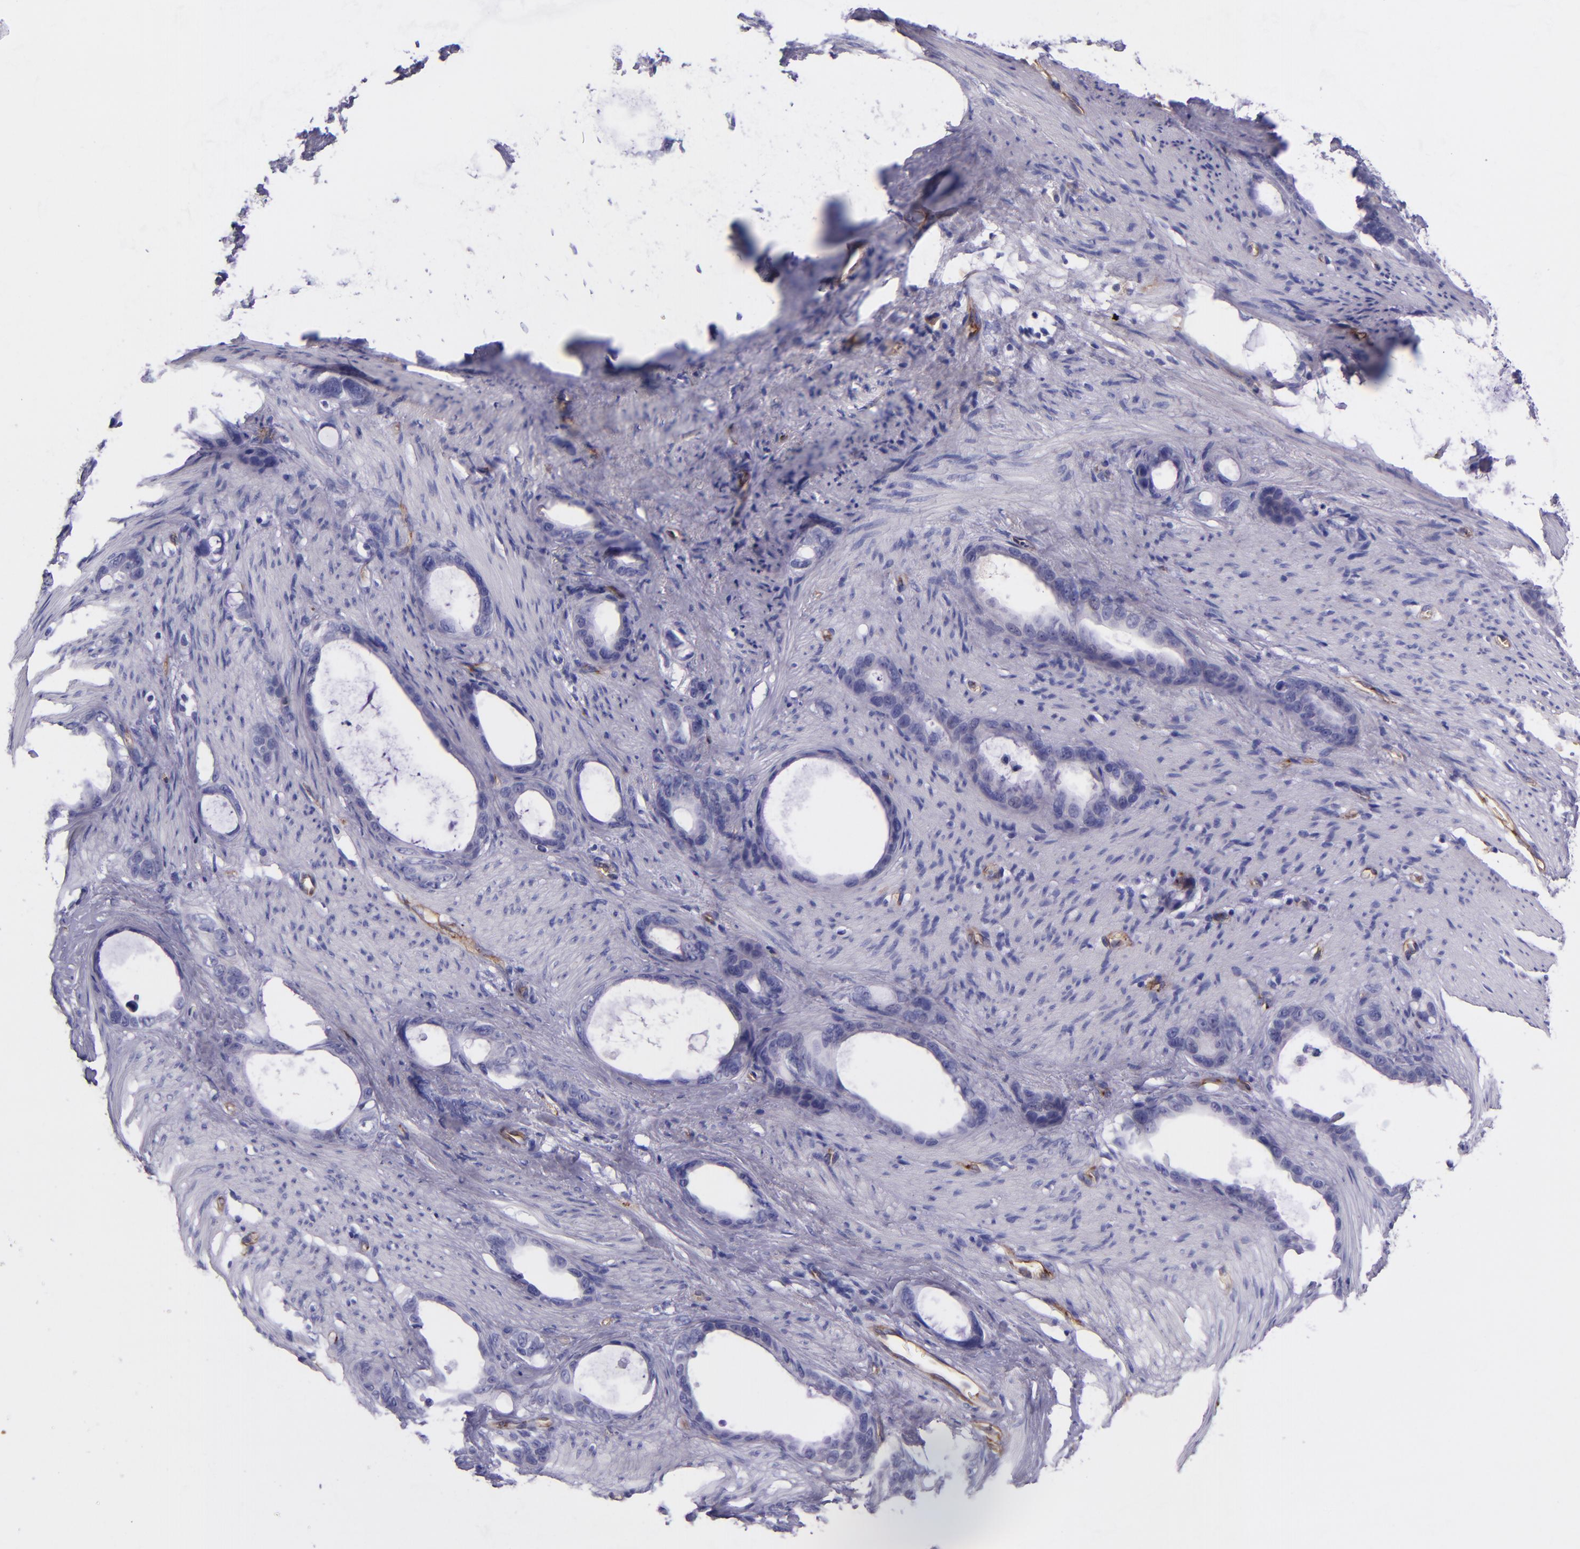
{"staining": {"intensity": "negative", "quantity": "none", "location": "none"}, "tissue": "stomach cancer", "cell_type": "Tumor cells", "image_type": "cancer", "snomed": [{"axis": "morphology", "description": "Adenocarcinoma, NOS"}, {"axis": "topography", "description": "Stomach"}], "caption": "There is no significant positivity in tumor cells of stomach adenocarcinoma.", "gene": "NOS3", "patient": {"sex": "female", "age": 75}}